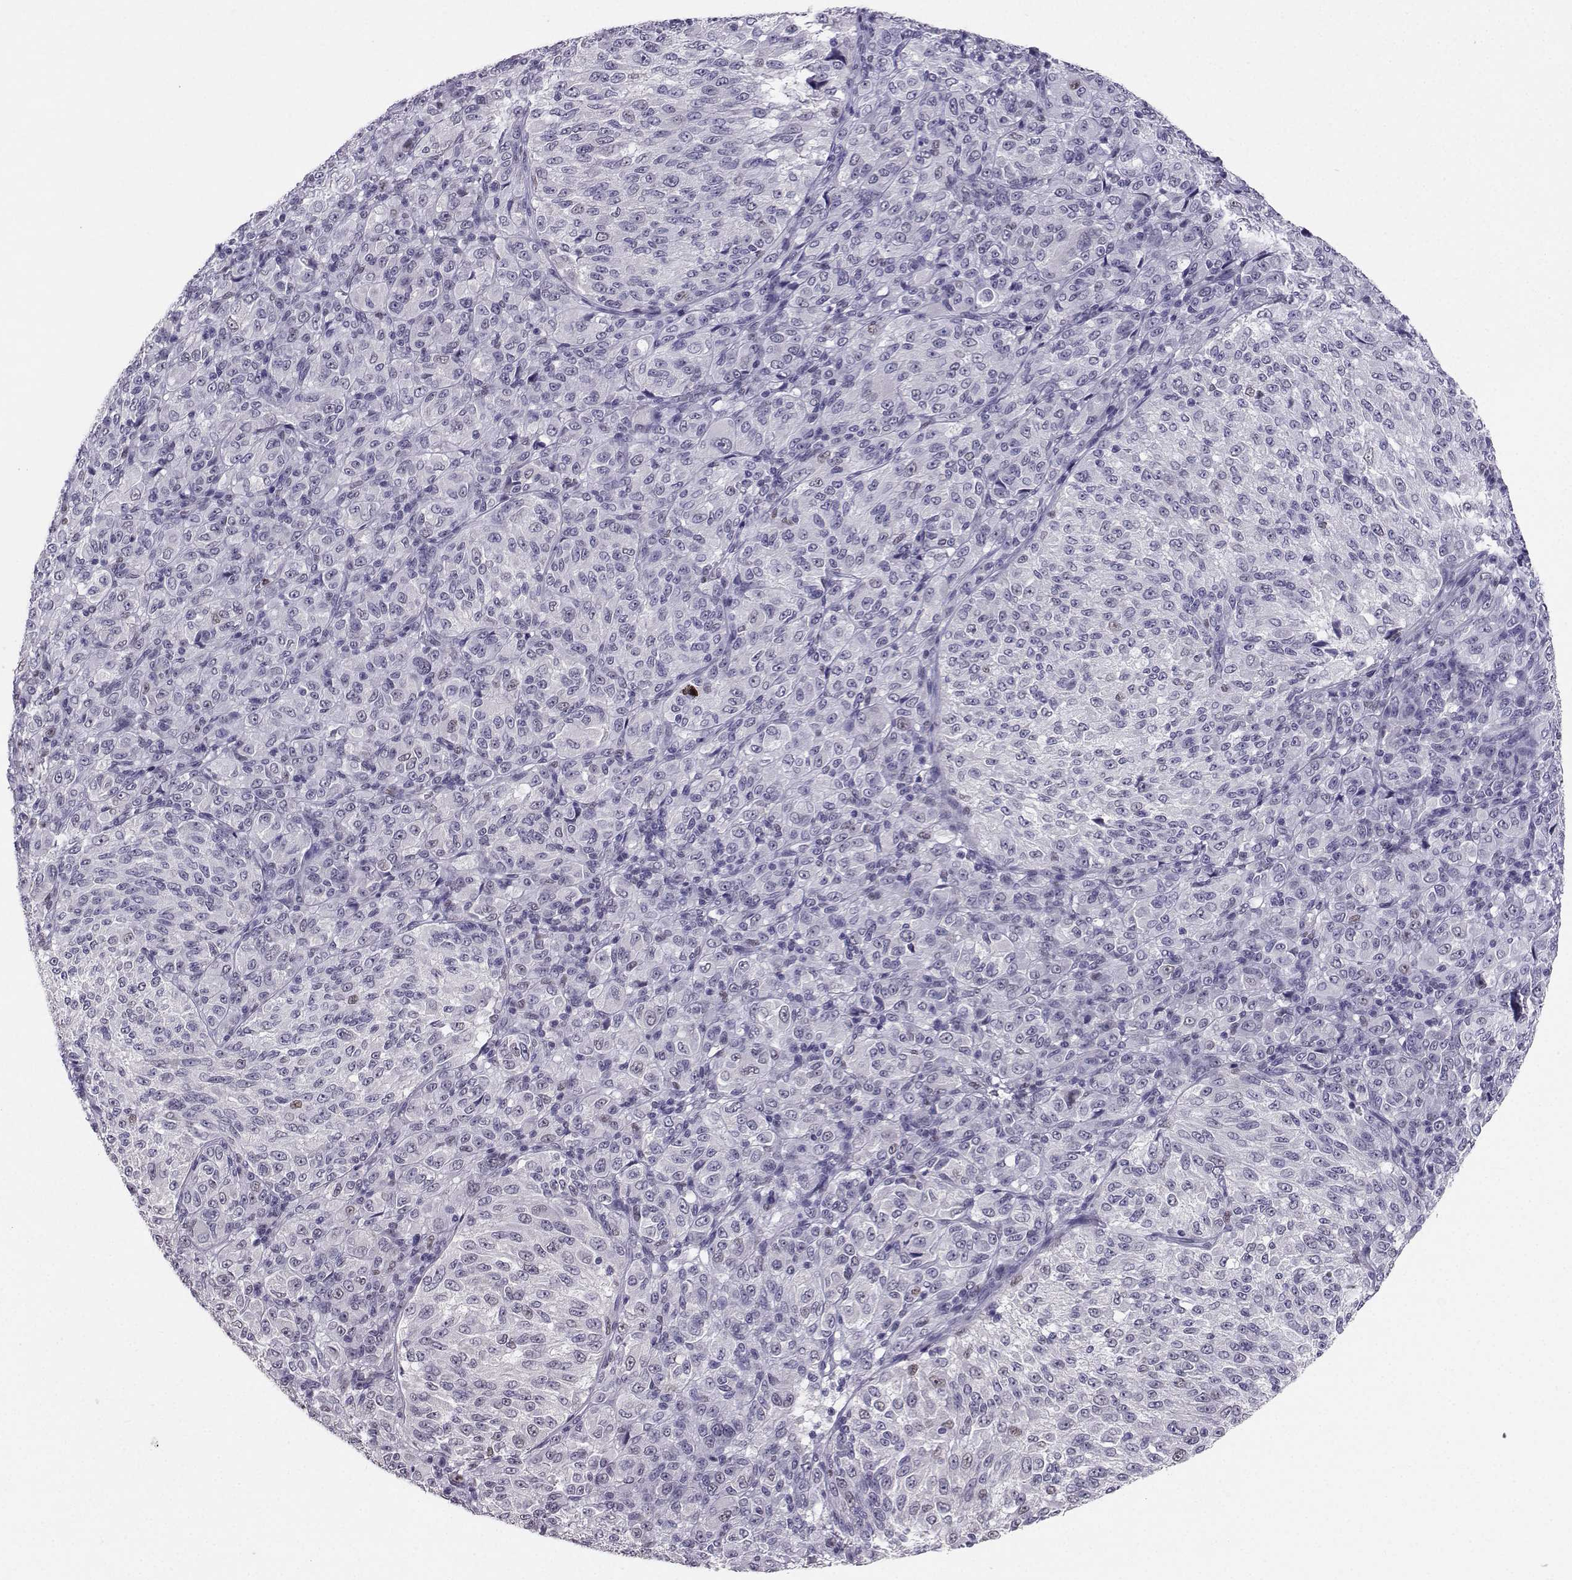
{"staining": {"intensity": "negative", "quantity": "none", "location": "none"}, "tissue": "melanoma", "cell_type": "Tumor cells", "image_type": "cancer", "snomed": [{"axis": "morphology", "description": "Malignant melanoma, Metastatic site"}, {"axis": "topography", "description": "Brain"}], "caption": "The immunohistochemistry image has no significant positivity in tumor cells of malignant melanoma (metastatic site) tissue.", "gene": "TEDC2", "patient": {"sex": "female", "age": 56}}